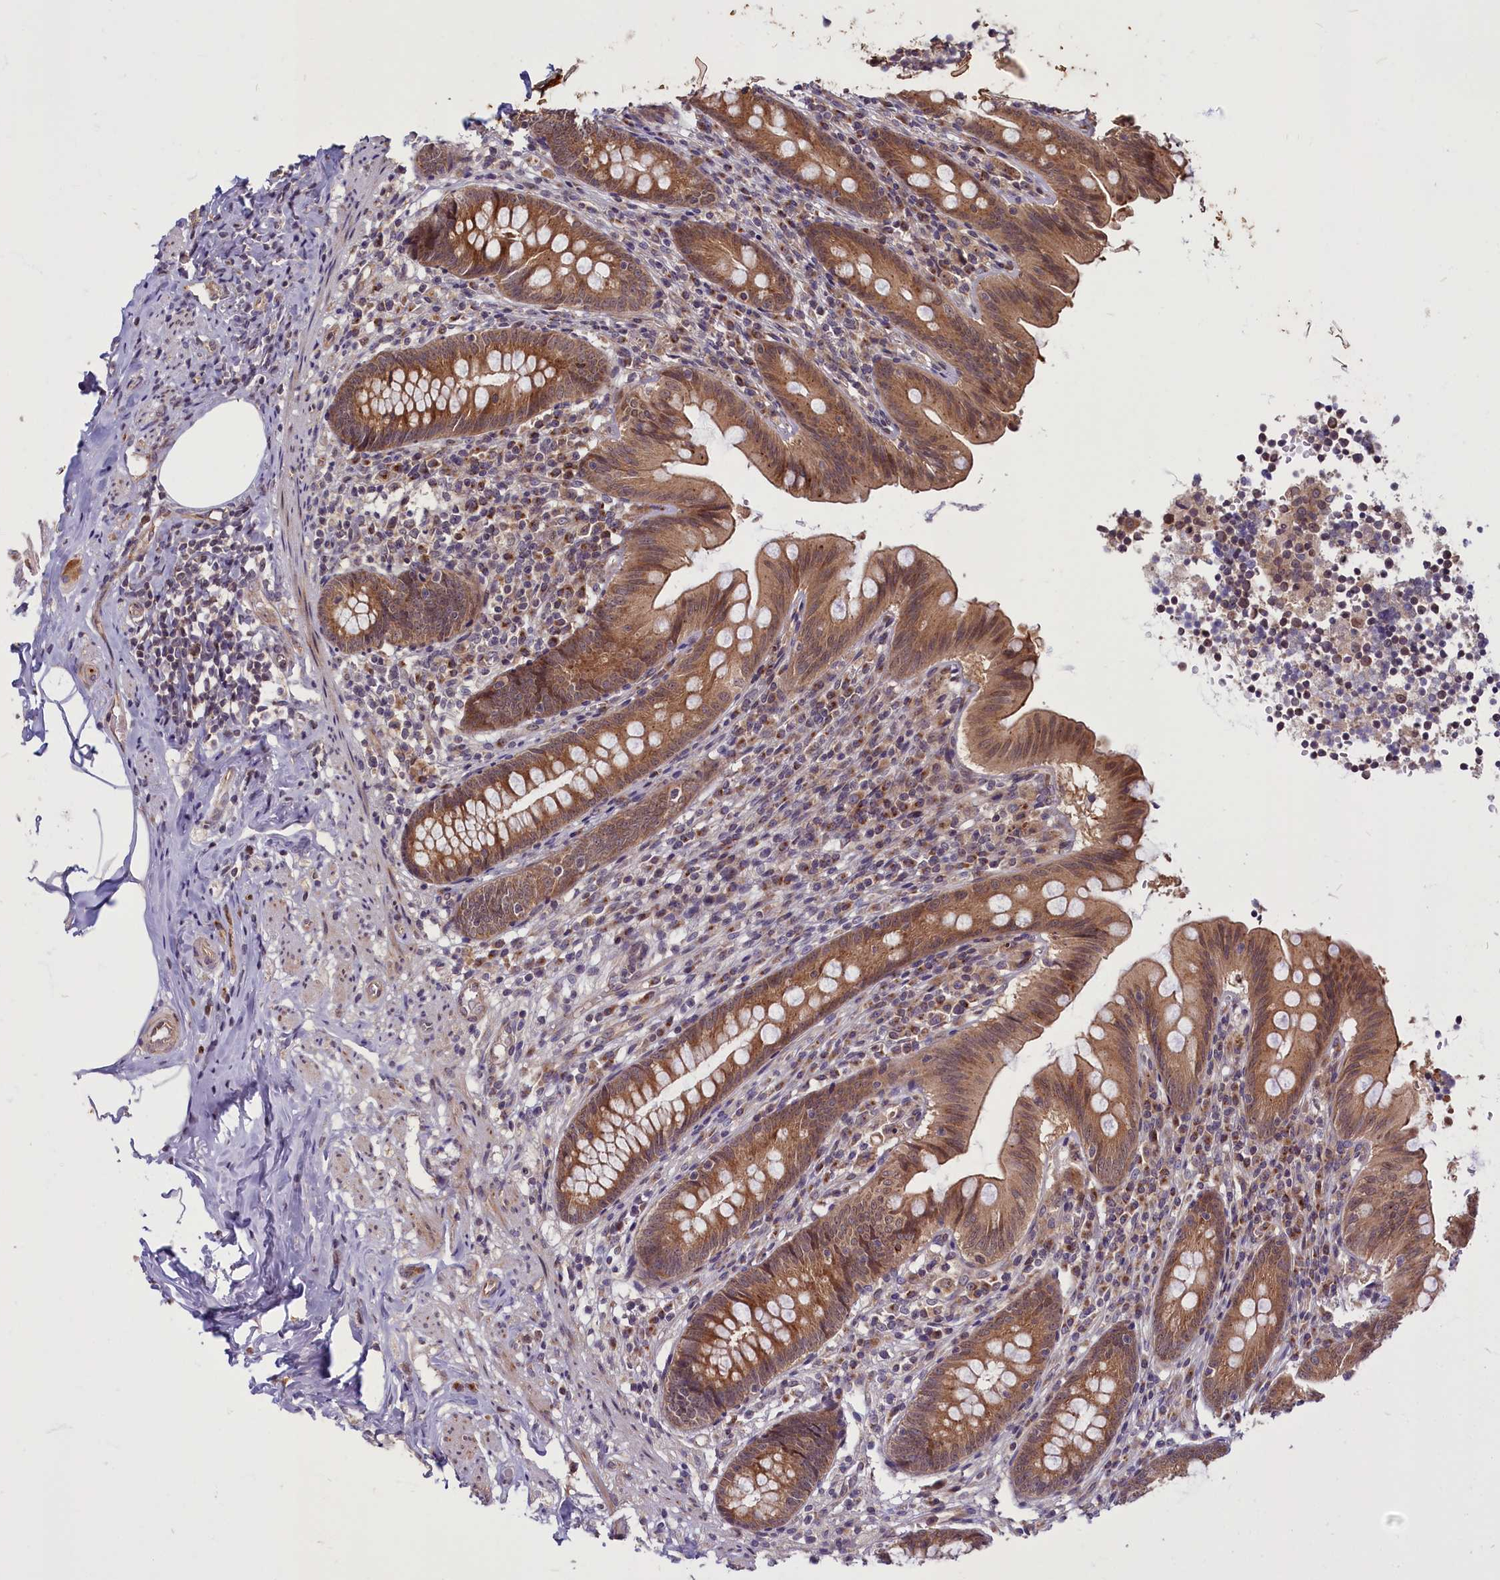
{"staining": {"intensity": "strong", "quantity": ">75%", "location": "cytoplasmic/membranous"}, "tissue": "appendix", "cell_type": "Glandular cells", "image_type": "normal", "snomed": [{"axis": "morphology", "description": "Normal tissue, NOS"}, {"axis": "topography", "description": "Appendix"}], "caption": "The immunohistochemical stain shows strong cytoplasmic/membranous positivity in glandular cells of normal appendix.", "gene": "ENSG00000274944", "patient": {"sex": "male", "age": 55}}